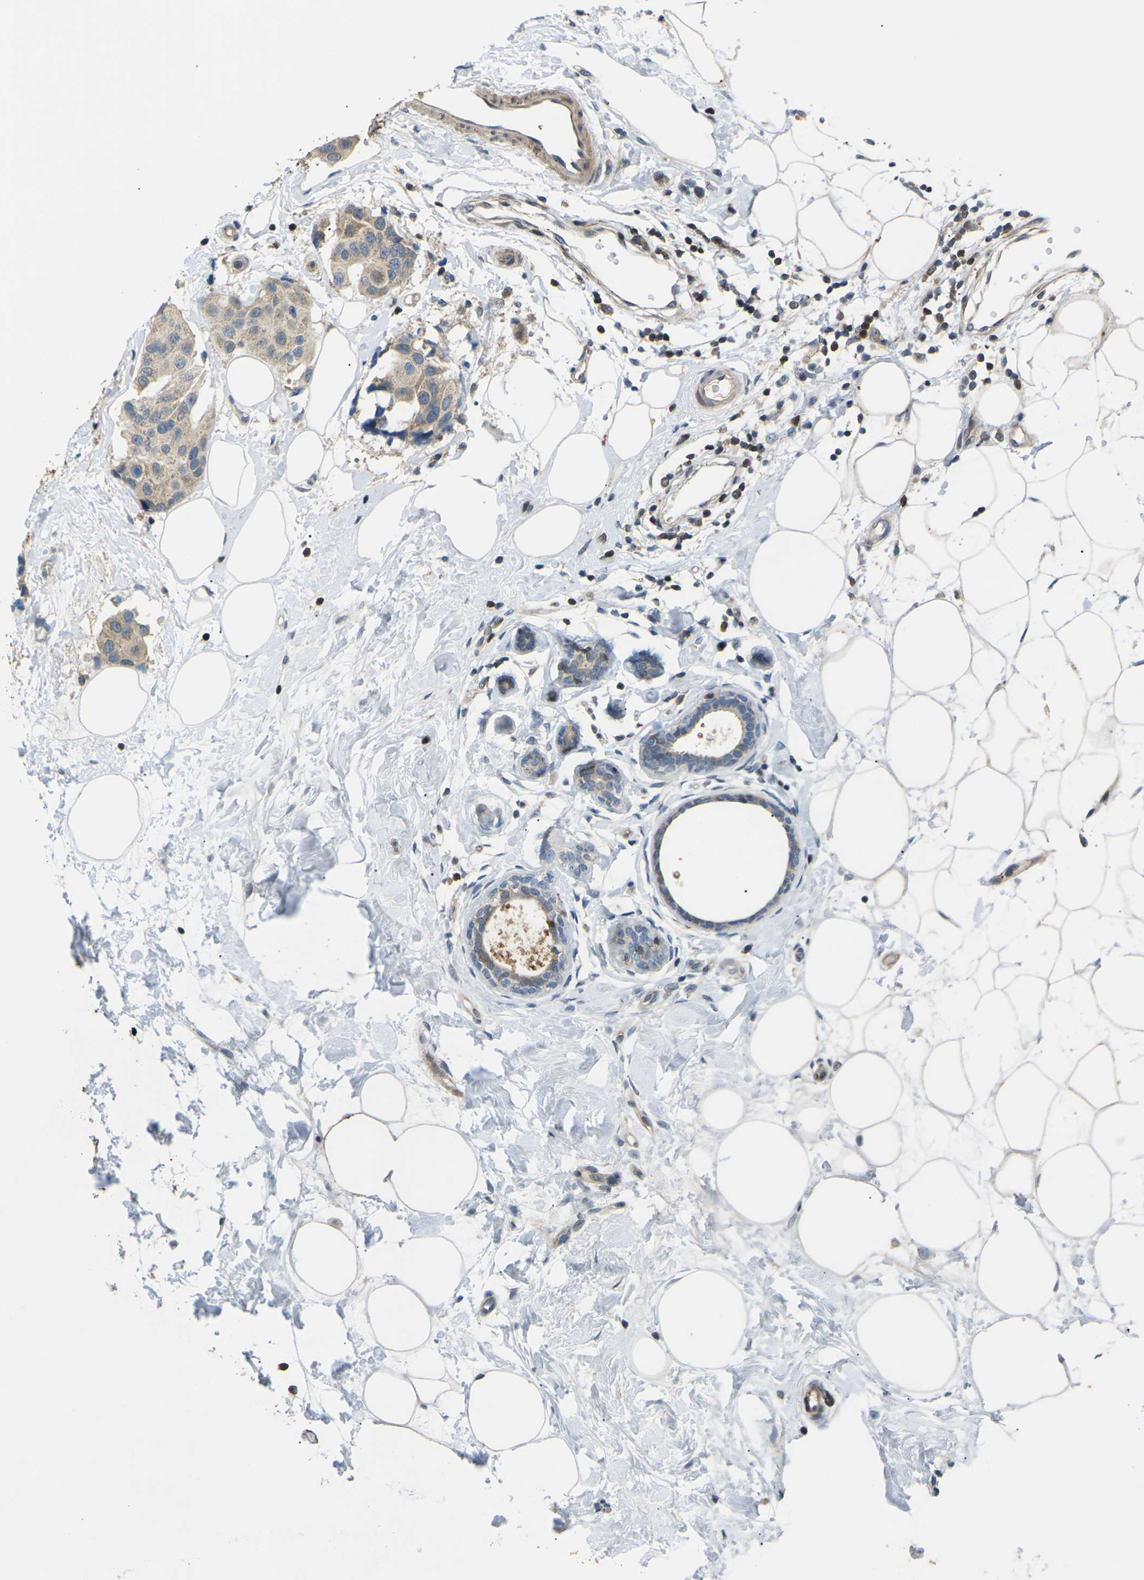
{"staining": {"intensity": "weak", "quantity": ">75%", "location": "cytoplasmic/membranous"}, "tissue": "breast cancer", "cell_type": "Tumor cells", "image_type": "cancer", "snomed": [{"axis": "morphology", "description": "Normal tissue, NOS"}, {"axis": "morphology", "description": "Duct carcinoma"}, {"axis": "topography", "description": "Breast"}], "caption": "The immunohistochemical stain shows weak cytoplasmic/membranous expression in tumor cells of breast cancer (invasive ductal carcinoma) tissue.", "gene": "RPS6KA3", "patient": {"sex": "female", "age": 39}}